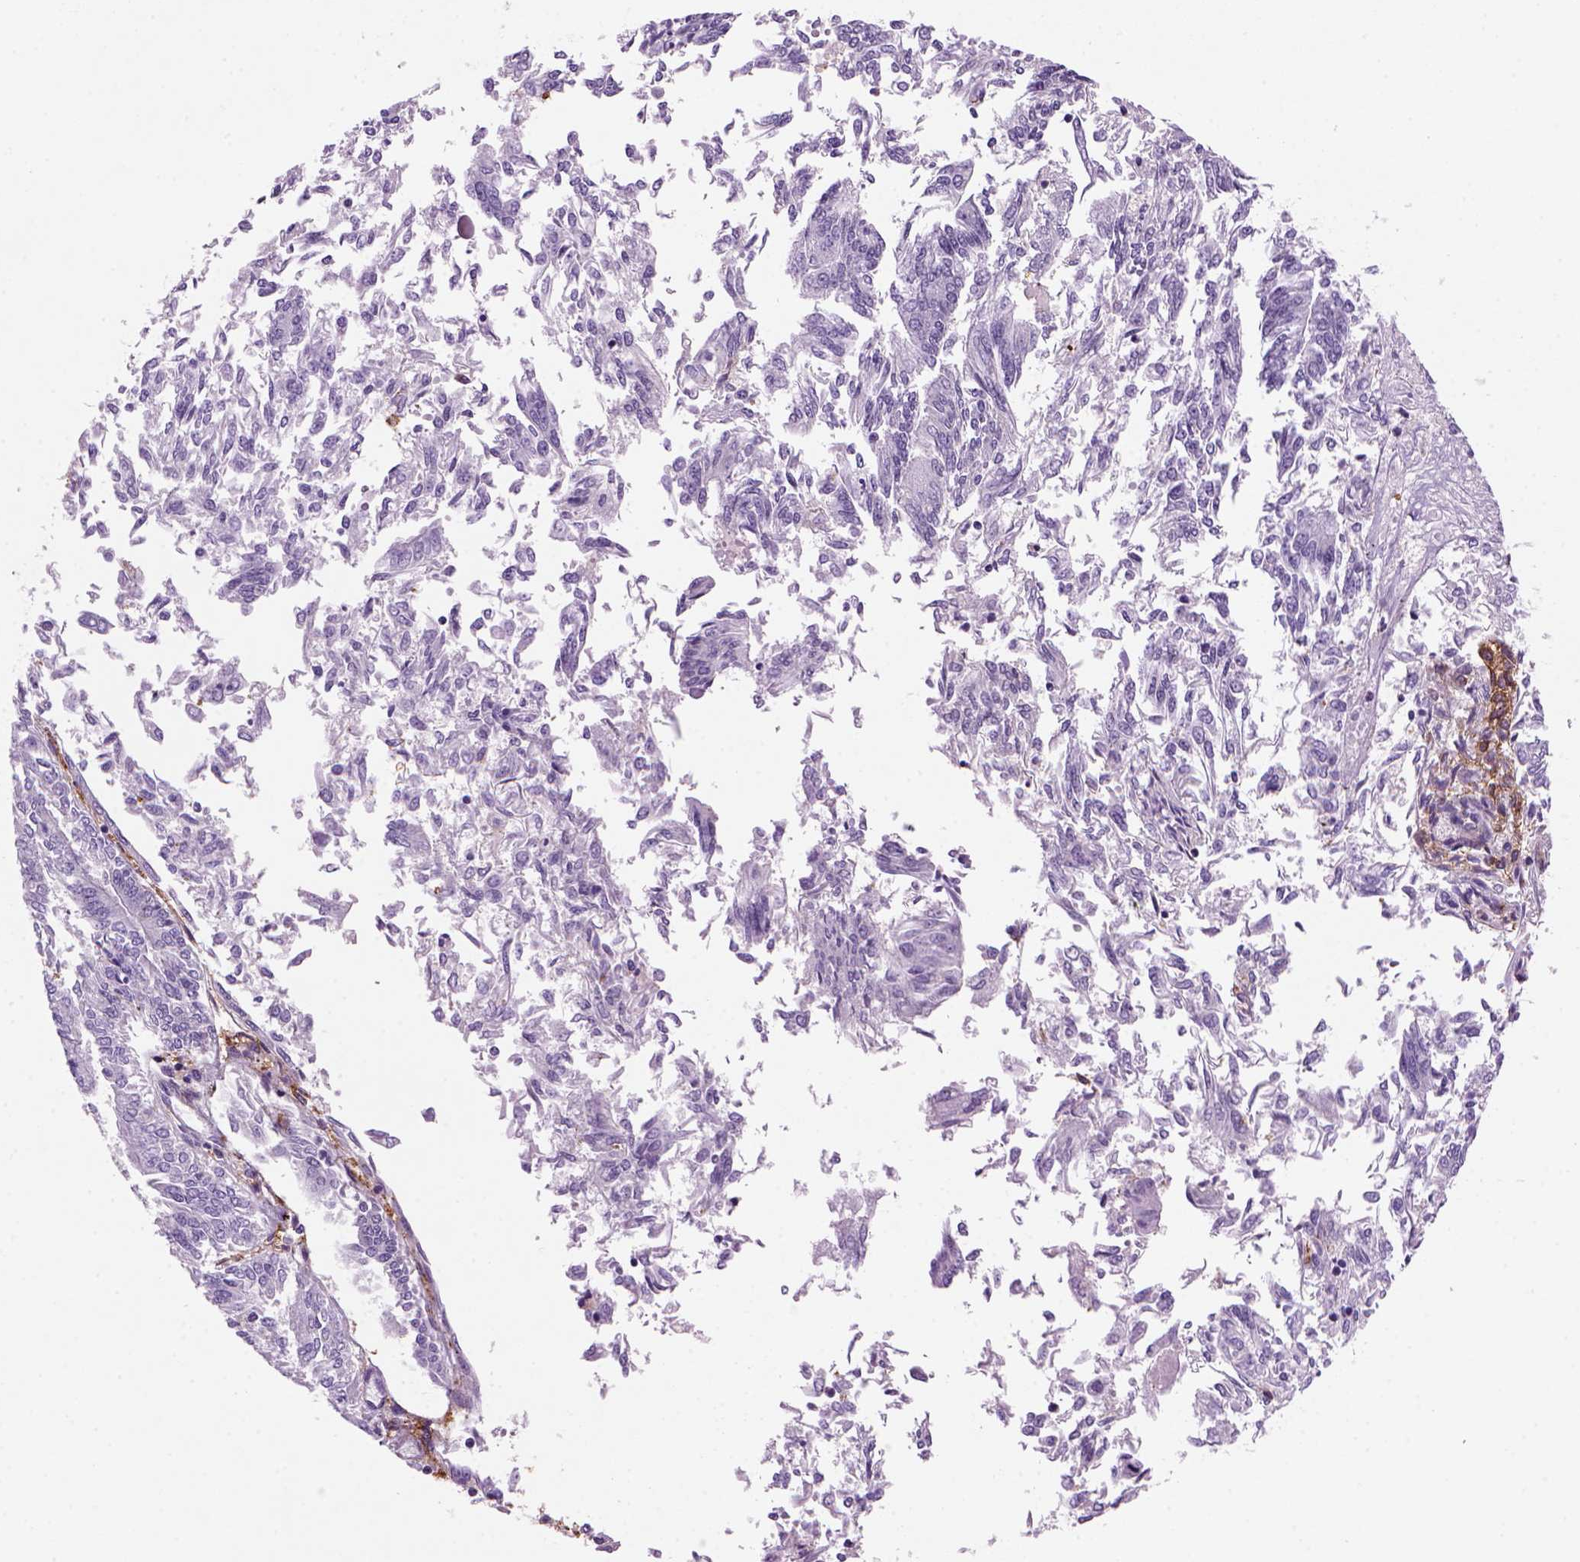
{"staining": {"intensity": "negative", "quantity": "none", "location": "none"}, "tissue": "endometrial cancer", "cell_type": "Tumor cells", "image_type": "cancer", "snomed": [{"axis": "morphology", "description": "Adenocarcinoma, NOS"}, {"axis": "topography", "description": "Endometrium"}], "caption": "This is a micrograph of immunohistochemistry (IHC) staining of endometrial cancer (adenocarcinoma), which shows no staining in tumor cells. (Brightfield microscopy of DAB (3,3'-diaminobenzidine) IHC at high magnification).", "gene": "MARCKS", "patient": {"sex": "female", "age": 58}}